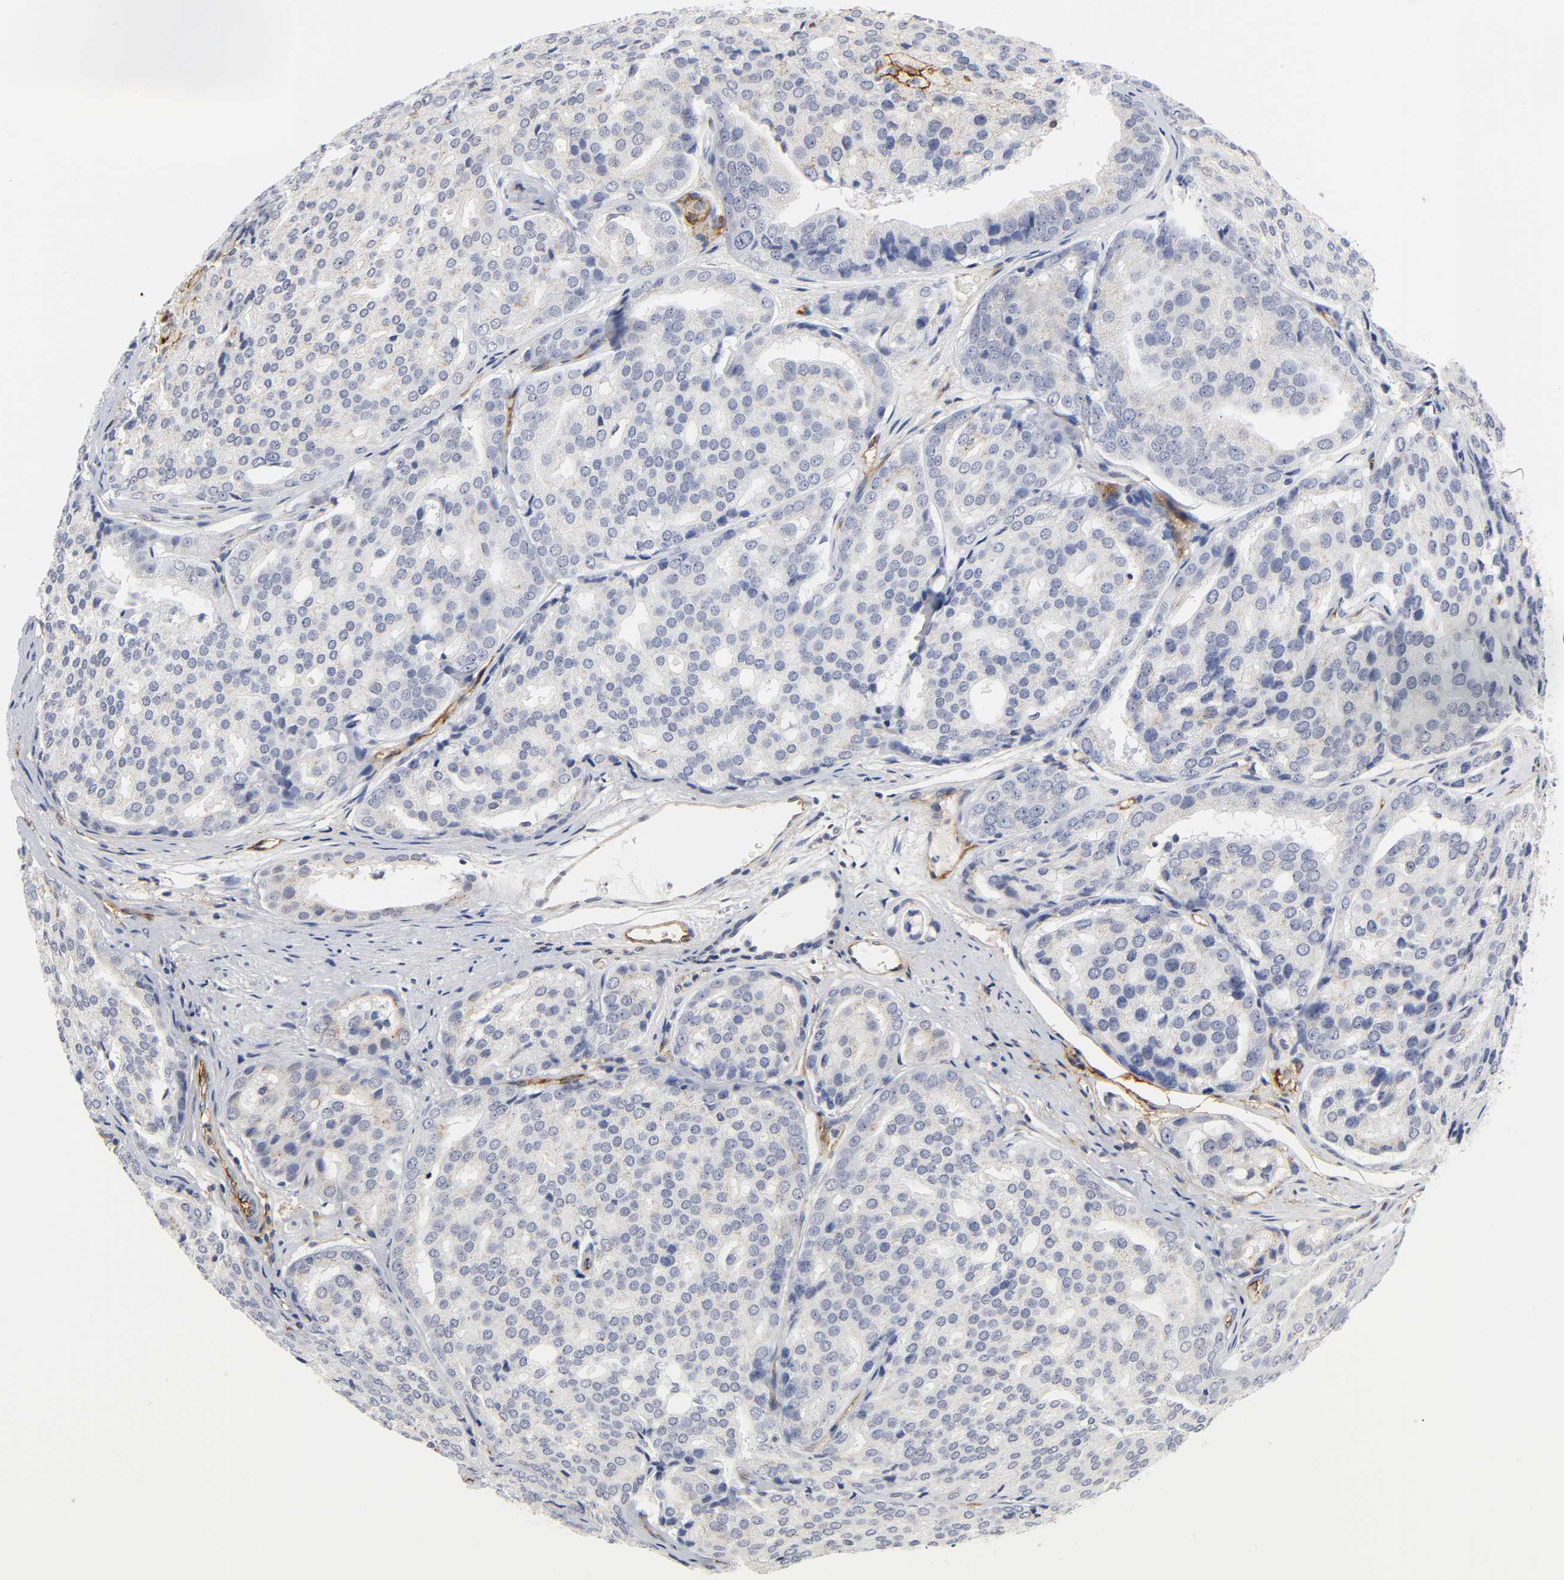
{"staining": {"intensity": "weak", "quantity": "<25%", "location": "cytoplasmic/membranous"}, "tissue": "prostate cancer", "cell_type": "Tumor cells", "image_type": "cancer", "snomed": [{"axis": "morphology", "description": "Adenocarcinoma, High grade"}, {"axis": "topography", "description": "Prostate"}], "caption": "High magnification brightfield microscopy of prostate cancer (adenocarcinoma (high-grade)) stained with DAB (brown) and counterstained with hematoxylin (blue): tumor cells show no significant positivity.", "gene": "ICAM1", "patient": {"sex": "male", "age": 64}}